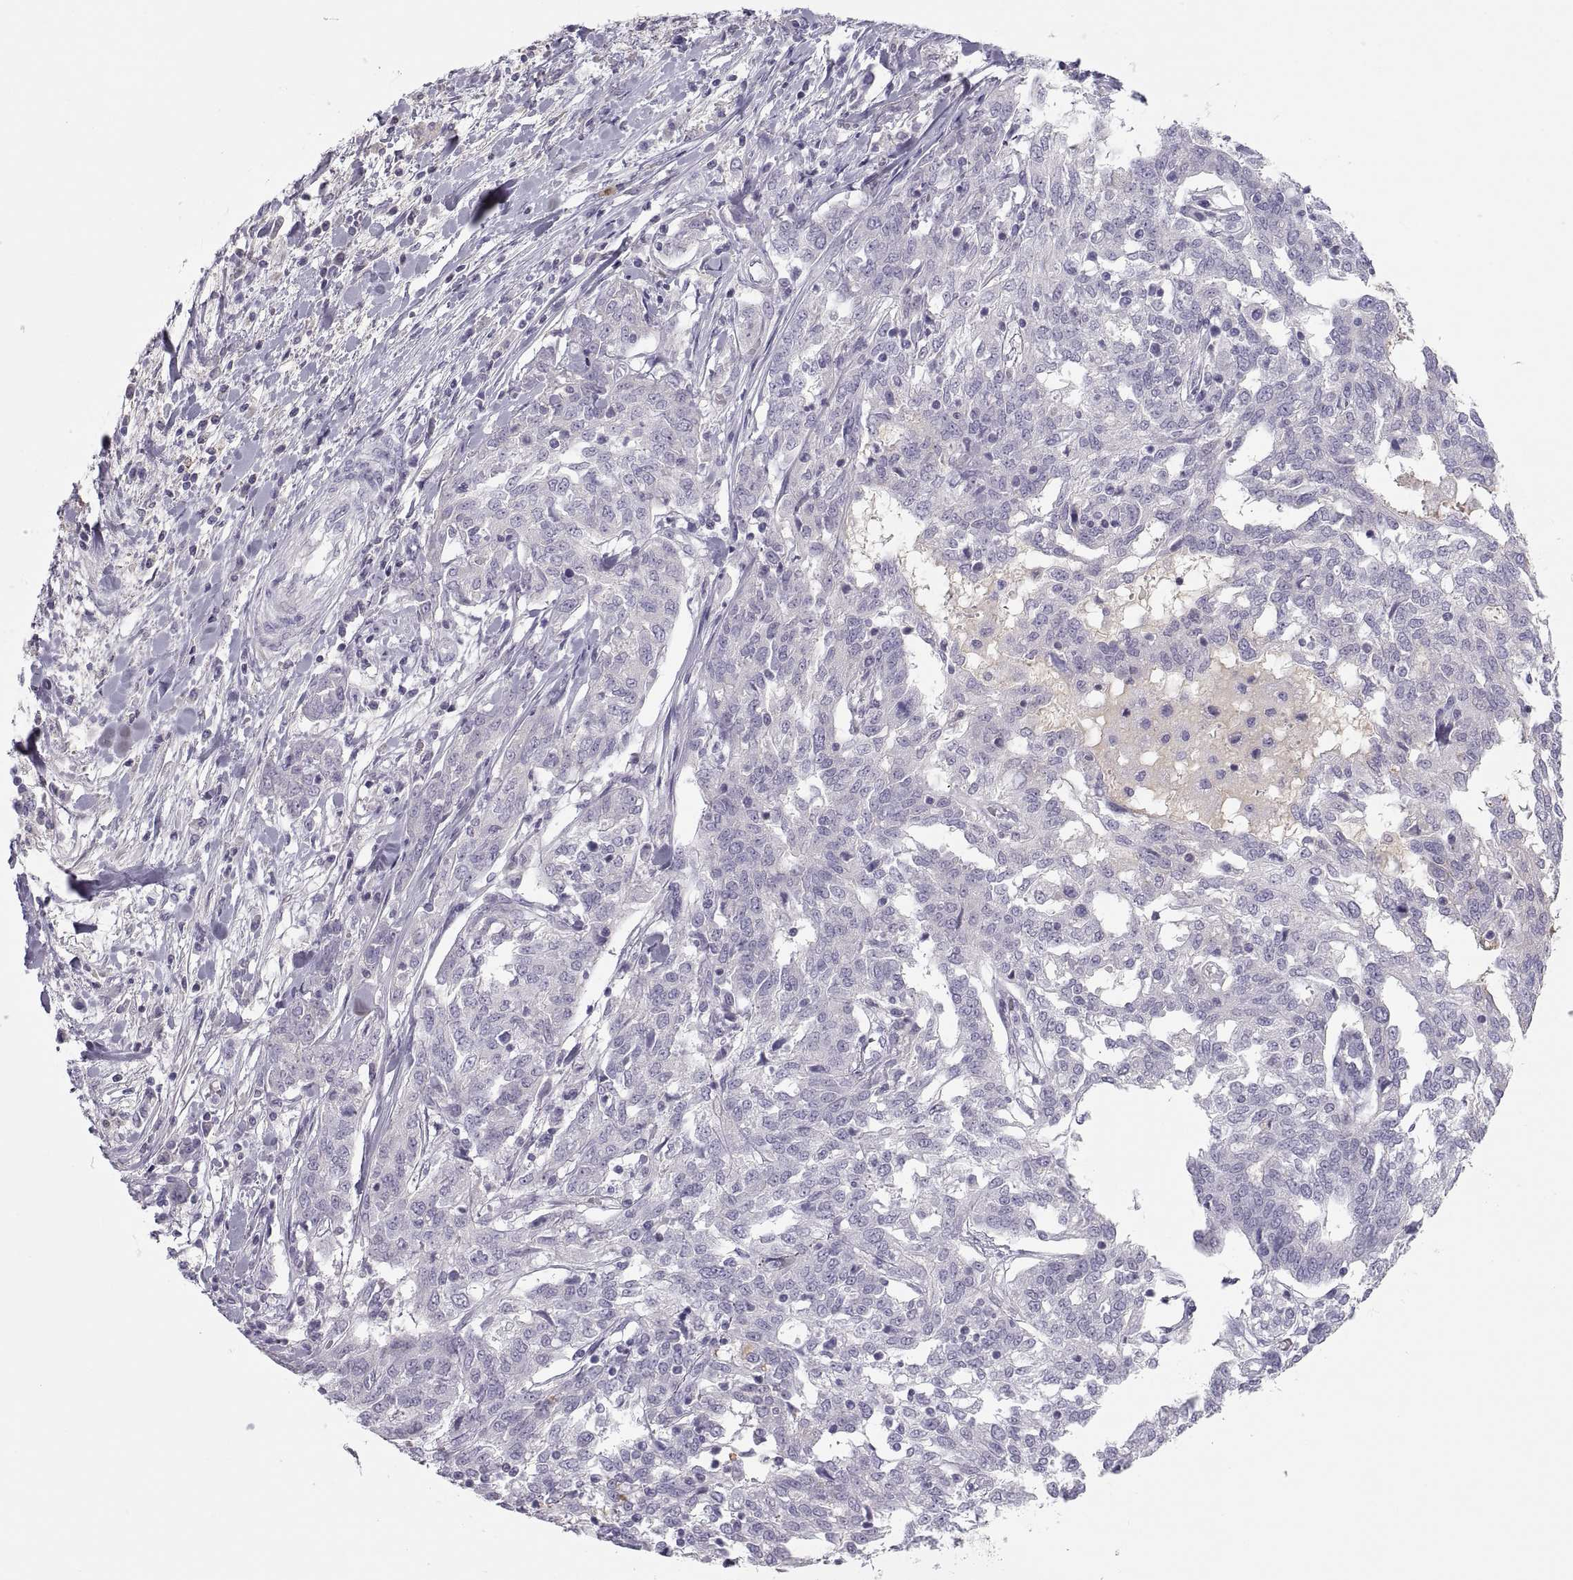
{"staining": {"intensity": "negative", "quantity": "none", "location": "none"}, "tissue": "ovarian cancer", "cell_type": "Tumor cells", "image_type": "cancer", "snomed": [{"axis": "morphology", "description": "Cystadenocarcinoma, serous, NOS"}, {"axis": "topography", "description": "Ovary"}], "caption": "Micrograph shows no significant protein staining in tumor cells of ovarian cancer (serous cystadenocarcinoma). (DAB immunohistochemistry (IHC) with hematoxylin counter stain).", "gene": "MAGEB2", "patient": {"sex": "female", "age": 67}}